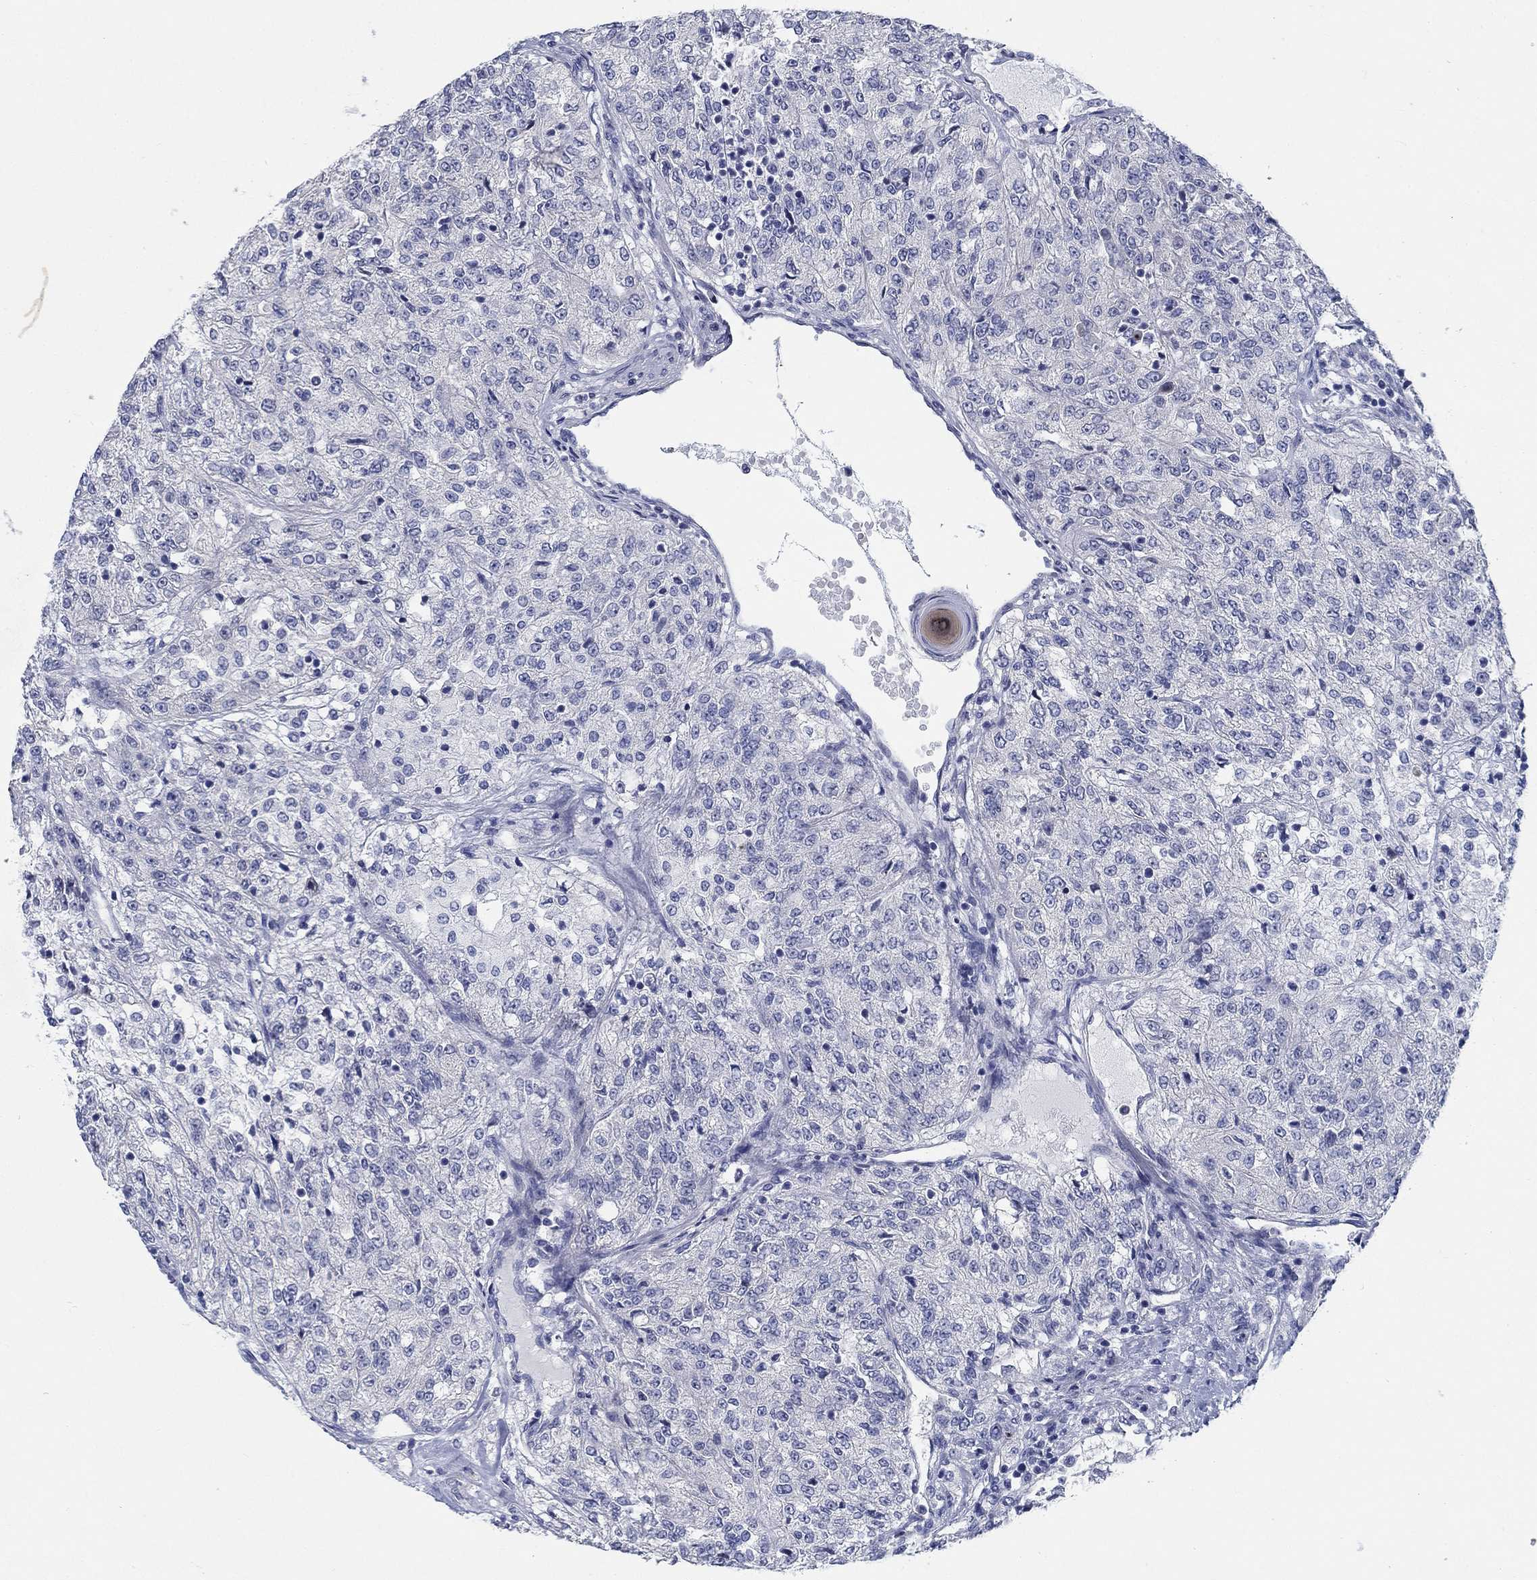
{"staining": {"intensity": "negative", "quantity": "none", "location": "none"}, "tissue": "renal cancer", "cell_type": "Tumor cells", "image_type": "cancer", "snomed": [{"axis": "morphology", "description": "Adenocarcinoma, NOS"}, {"axis": "topography", "description": "Kidney"}], "caption": "Immunohistochemical staining of human renal adenocarcinoma exhibits no significant positivity in tumor cells.", "gene": "SMIM18", "patient": {"sex": "female", "age": 63}}